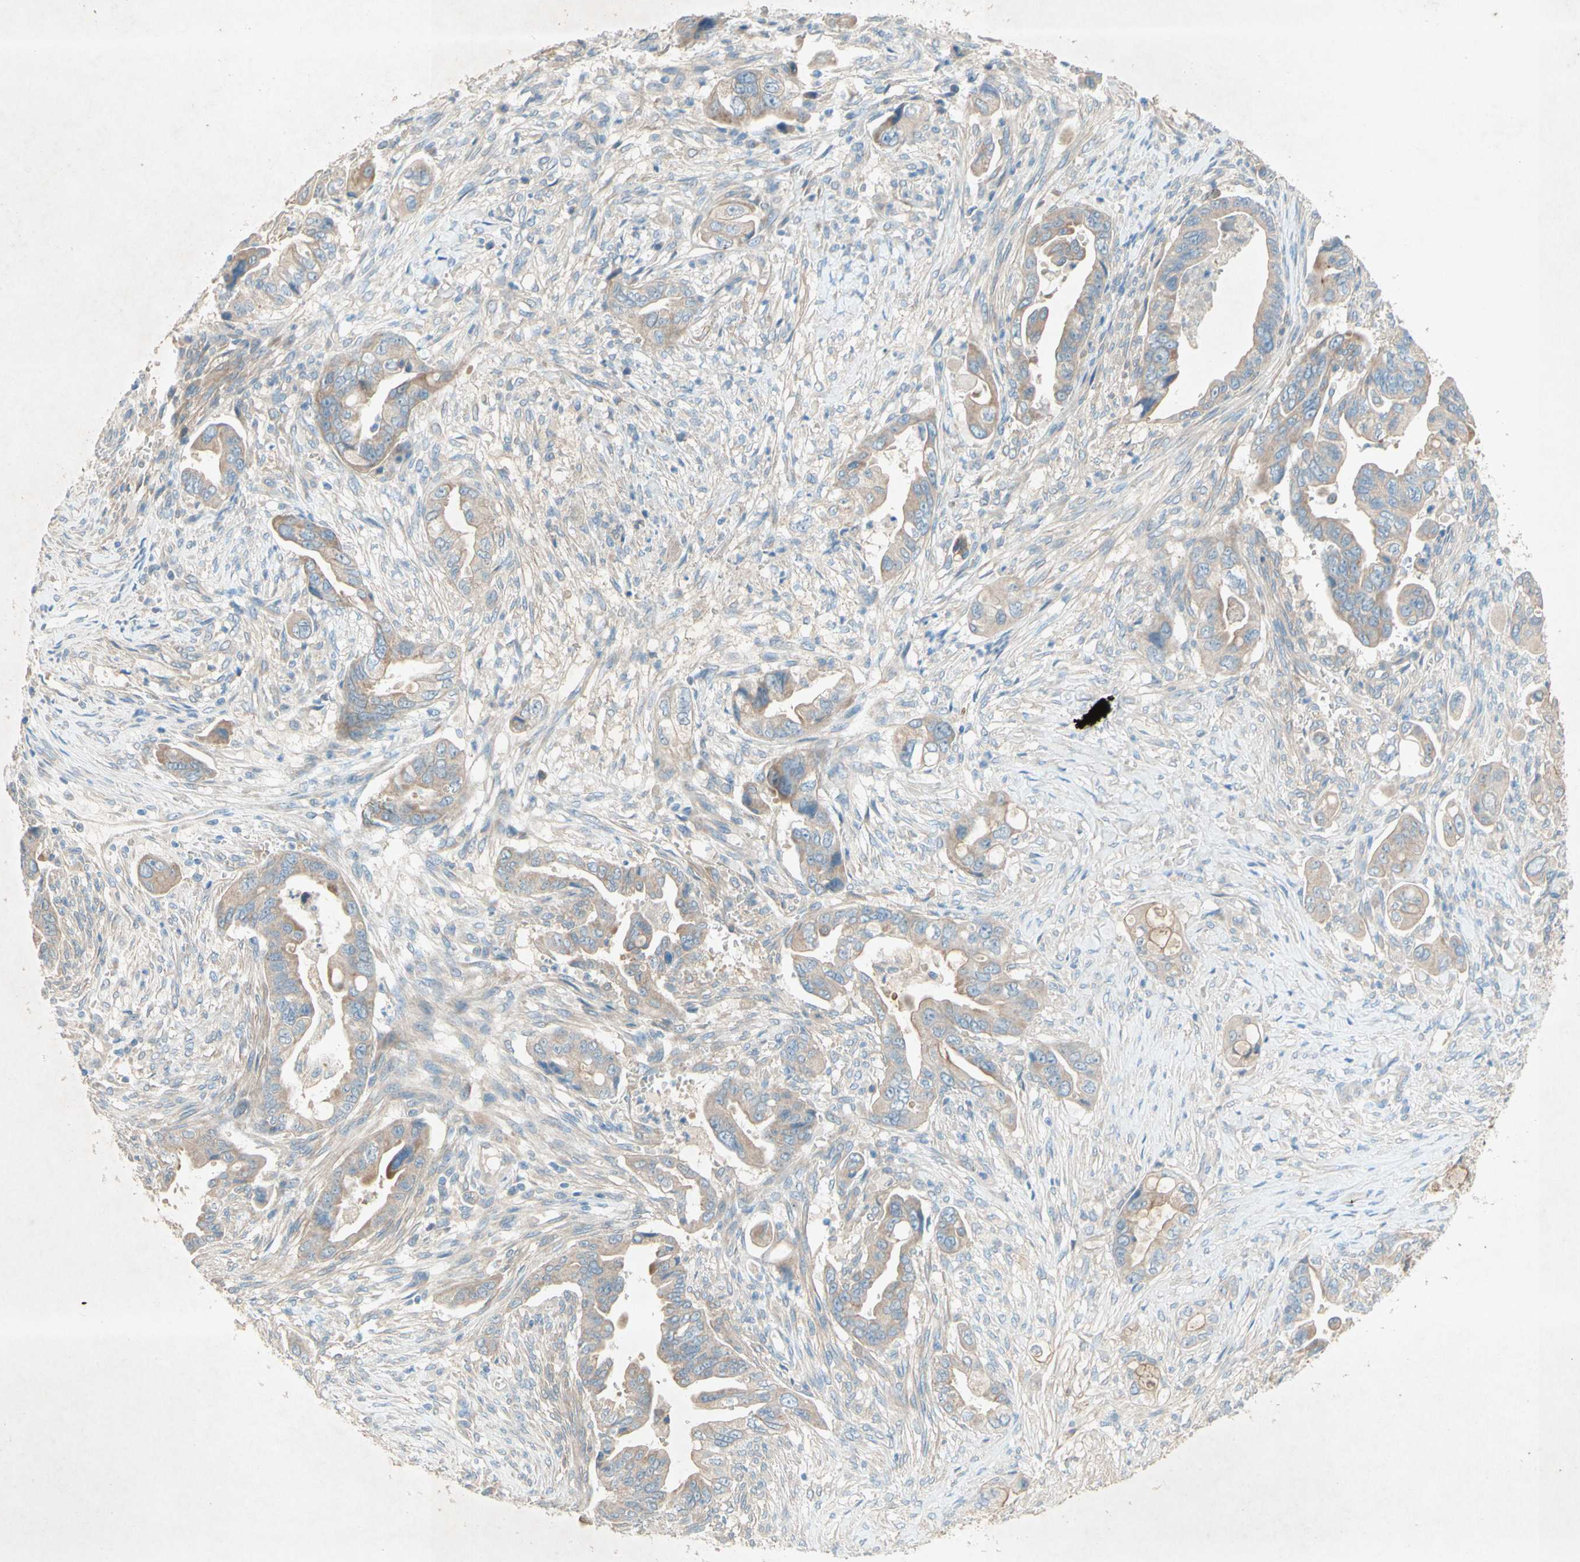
{"staining": {"intensity": "weak", "quantity": ">75%", "location": "cytoplasmic/membranous"}, "tissue": "pancreatic cancer", "cell_type": "Tumor cells", "image_type": "cancer", "snomed": [{"axis": "morphology", "description": "Adenocarcinoma, NOS"}, {"axis": "topography", "description": "Pancreas"}], "caption": "Immunohistochemical staining of pancreatic cancer displays low levels of weak cytoplasmic/membranous protein expression in approximately >75% of tumor cells. Nuclei are stained in blue.", "gene": "IL2", "patient": {"sex": "male", "age": 70}}